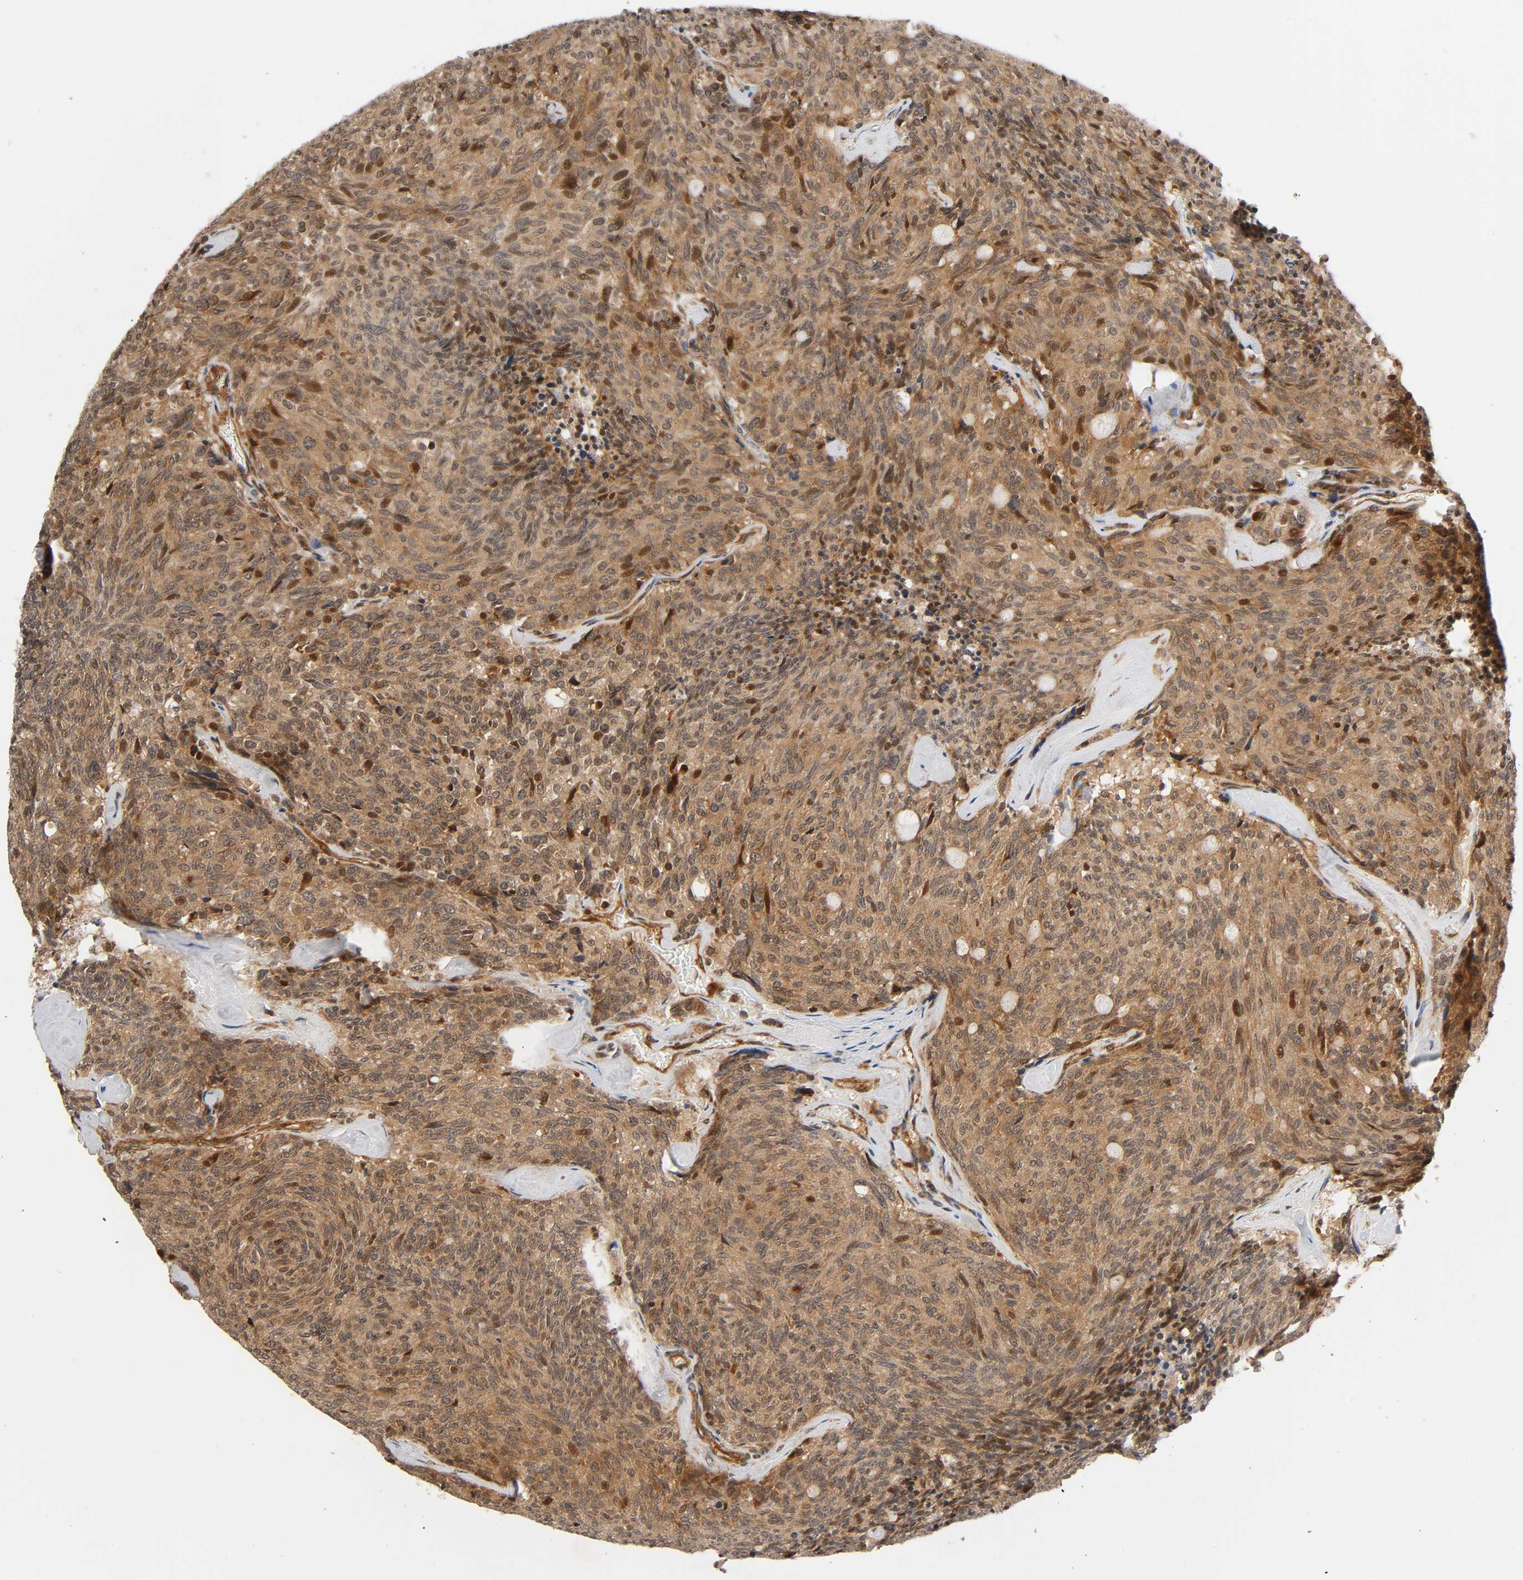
{"staining": {"intensity": "moderate", "quantity": ">75%", "location": "cytoplasmic/membranous,nuclear"}, "tissue": "carcinoid", "cell_type": "Tumor cells", "image_type": "cancer", "snomed": [{"axis": "morphology", "description": "Carcinoid, malignant, NOS"}, {"axis": "topography", "description": "Pancreas"}], "caption": "Immunohistochemical staining of carcinoid (malignant) displays medium levels of moderate cytoplasmic/membranous and nuclear protein positivity in approximately >75% of tumor cells.", "gene": "IQCJ-SCHIP1", "patient": {"sex": "female", "age": 54}}